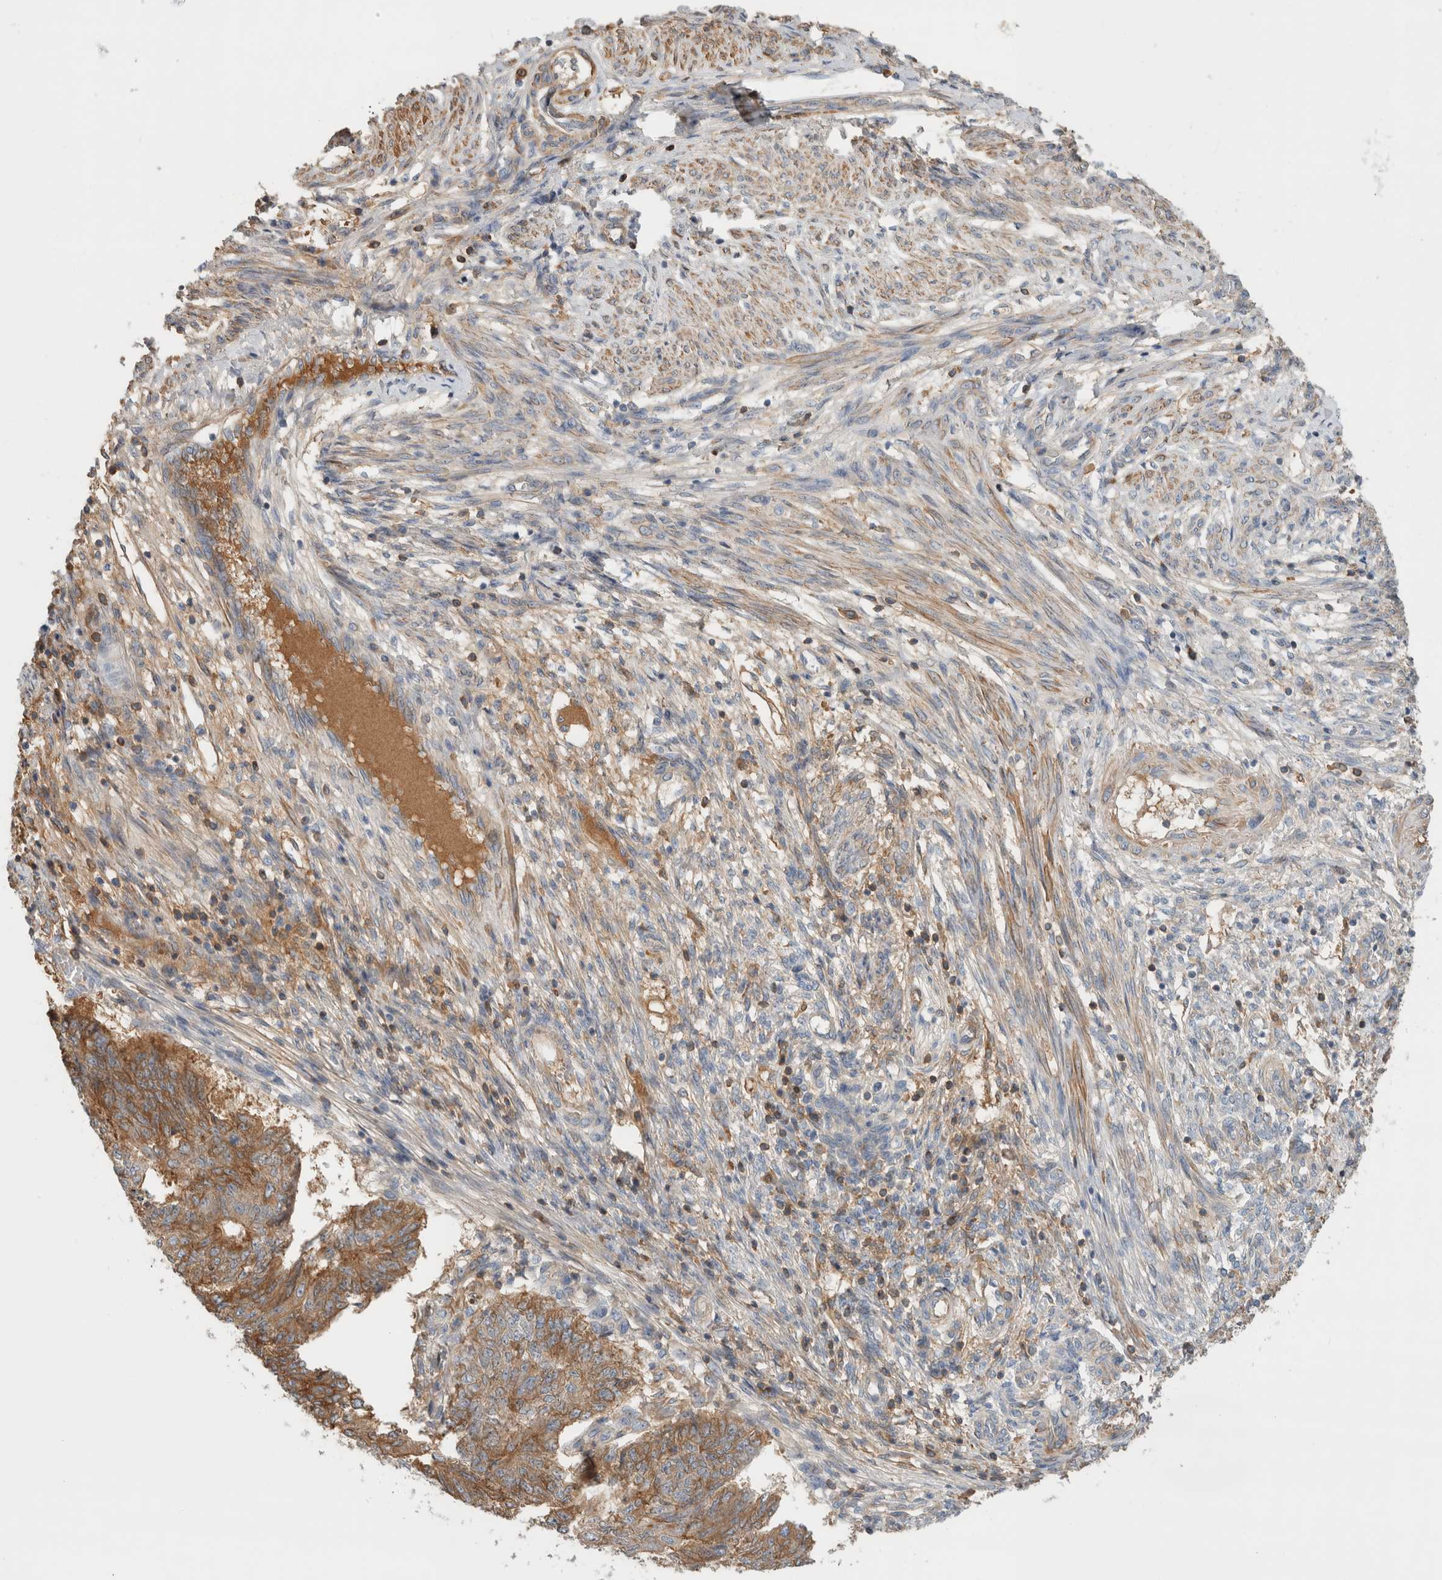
{"staining": {"intensity": "moderate", "quantity": ">75%", "location": "cytoplasmic/membranous"}, "tissue": "endometrial cancer", "cell_type": "Tumor cells", "image_type": "cancer", "snomed": [{"axis": "morphology", "description": "Adenocarcinoma, NOS"}, {"axis": "topography", "description": "Endometrium"}], "caption": "Moderate cytoplasmic/membranous protein staining is present in approximately >75% of tumor cells in endometrial adenocarcinoma.", "gene": "CFI", "patient": {"sex": "female", "age": 32}}